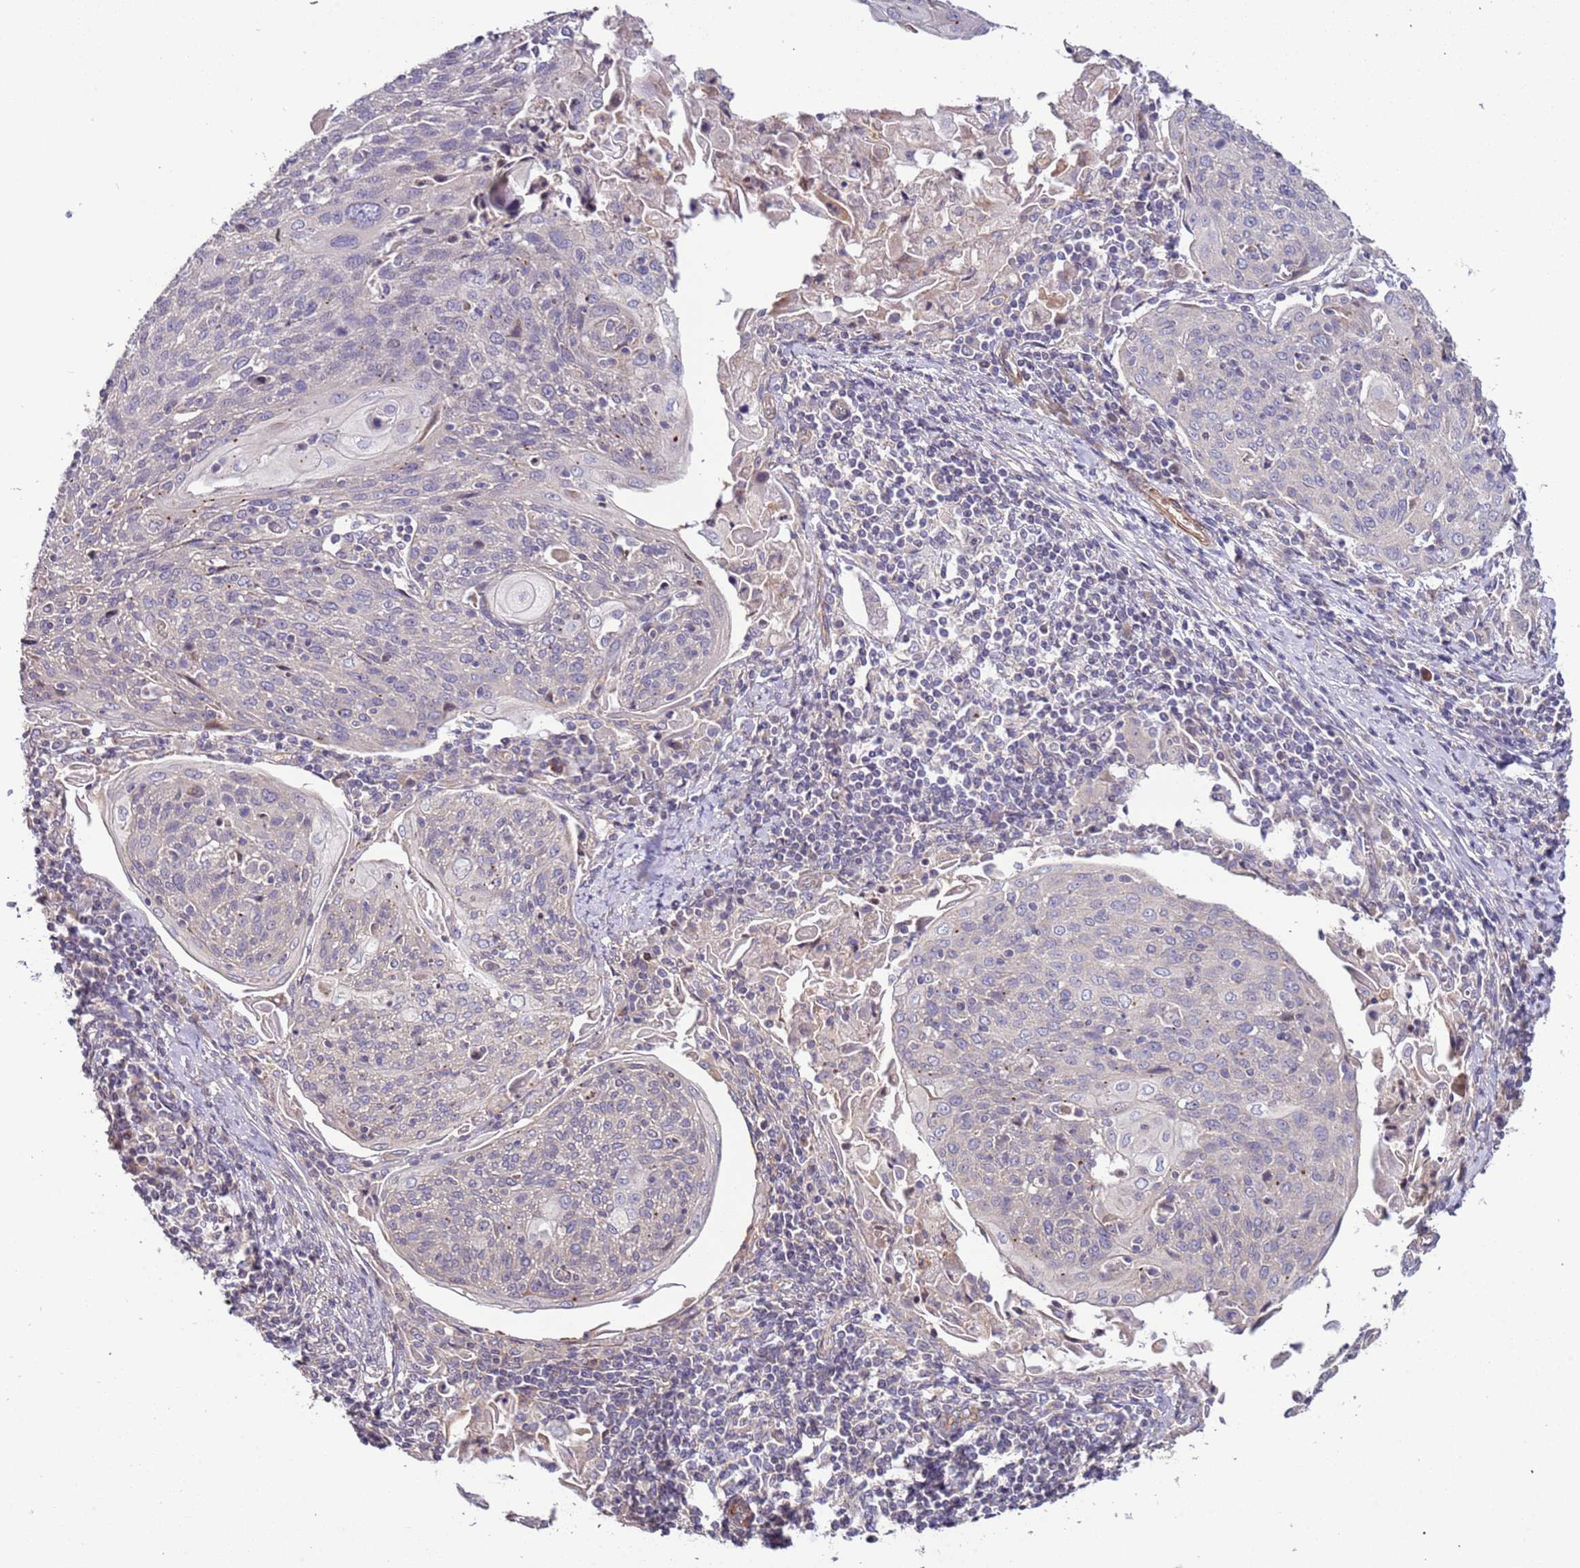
{"staining": {"intensity": "negative", "quantity": "none", "location": "none"}, "tissue": "cervical cancer", "cell_type": "Tumor cells", "image_type": "cancer", "snomed": [{"axis": "morphology", "description": "Squamous cell carcinoma, NOS"}, {"axis": "topography", "description": "Cervix"}], "caption": "Human cervical cancer stained for a protein using immunohistochemistry (IHC) exhibits no expression in tumor cells.", "gene": "LAMB4", "patient": {"sex": "female", "age": 67}}